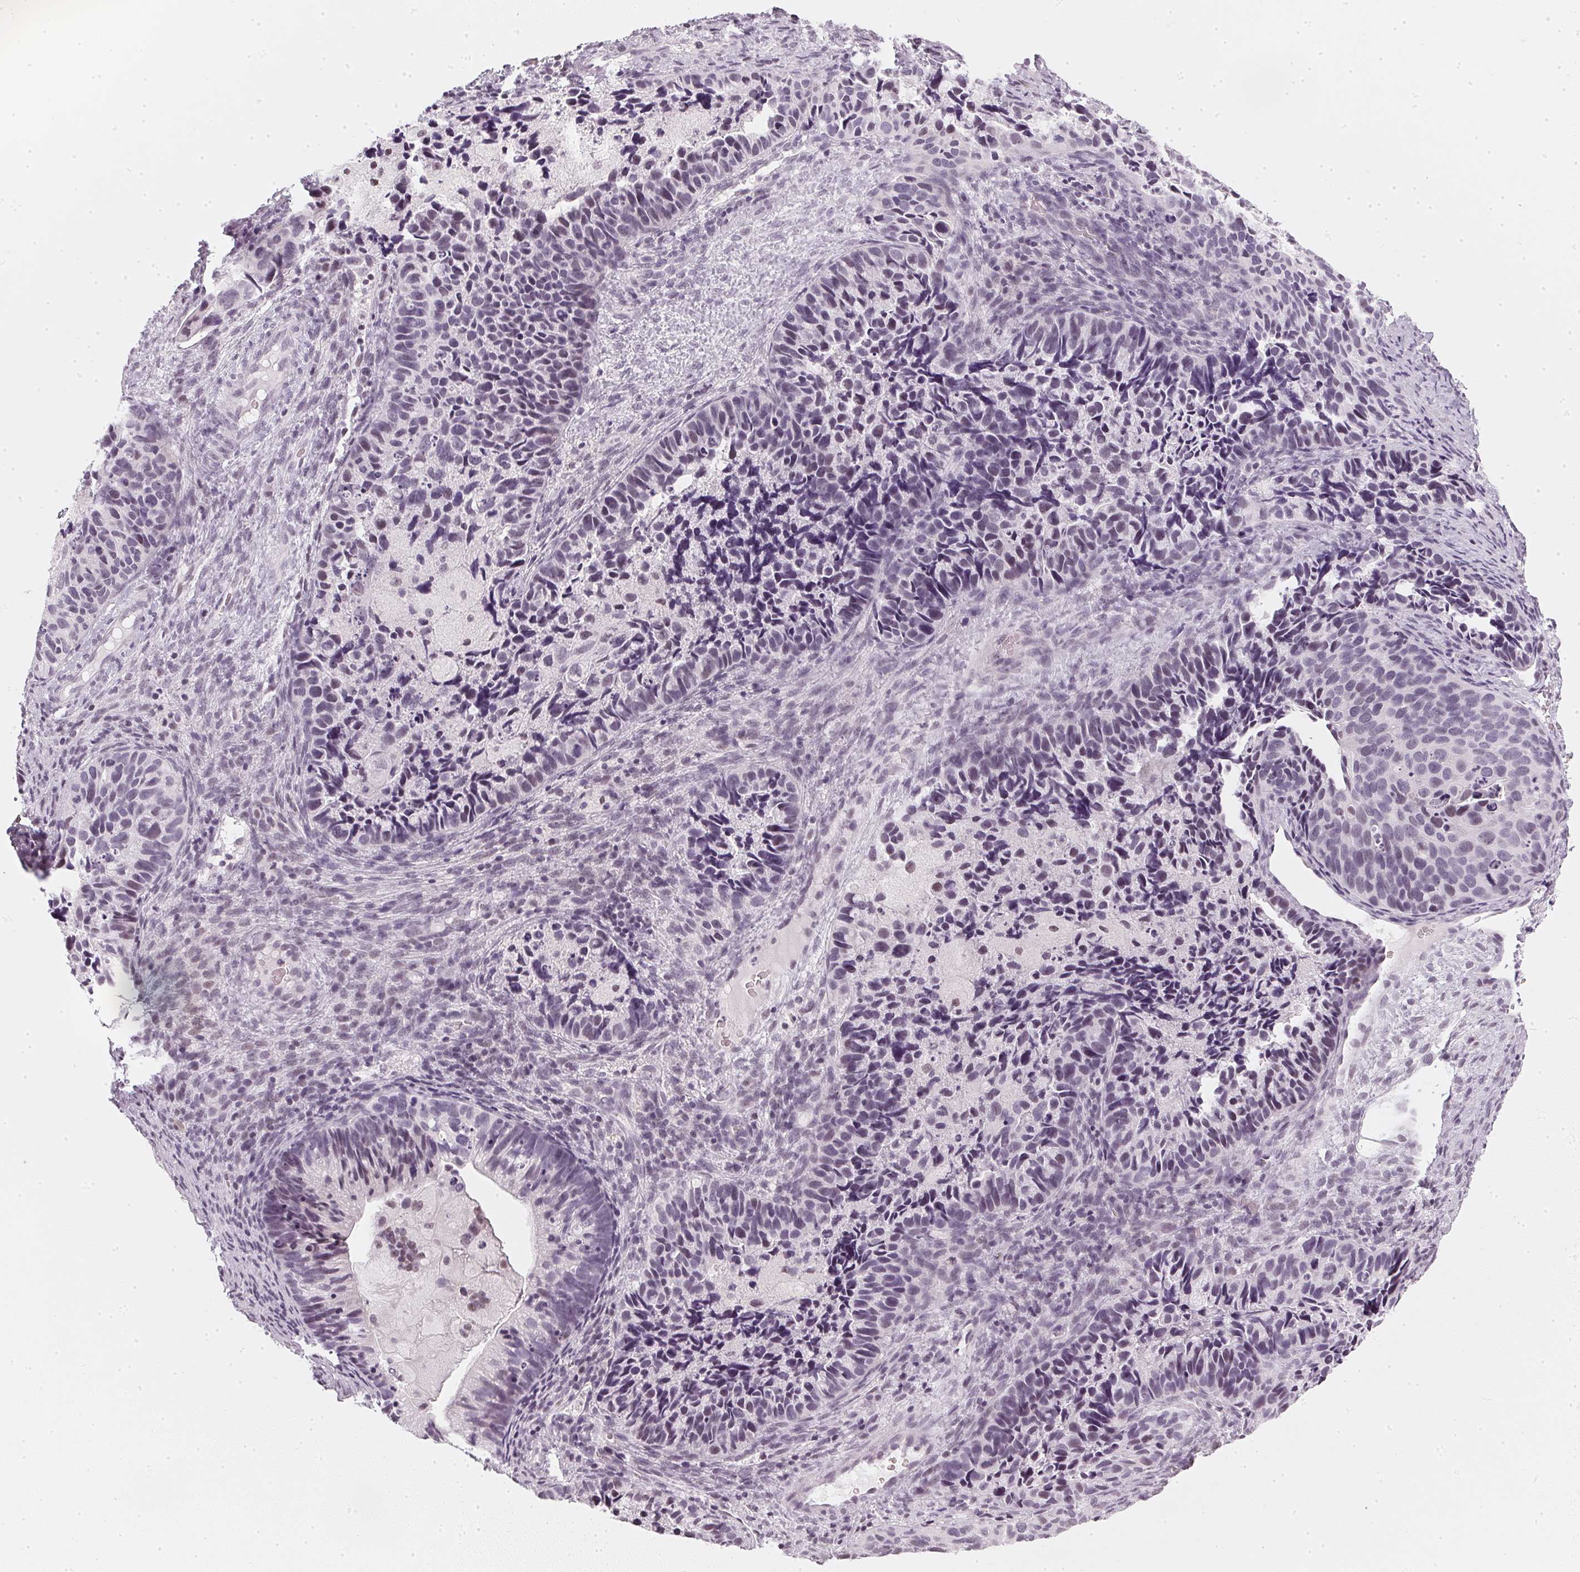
{"staining": {"intensity": "negative", "quantity": "none", "location": "none"}, "tissue": "cervical cancer", "cell_type": "Tumor cells", "image_type": "cancer", "snomed": [{"axis": "morphology", "description": "Squamous cell carcinoma, NOS"}, {"axis": "topography", "description": "Cervix"}], "caption": "An IHC micrograph of cervical cancer is shown. There is no staining in tumor cells of cervical cancer.", "gene": "DNAJC6", "patient": {"sex": "female", "age": 38}}